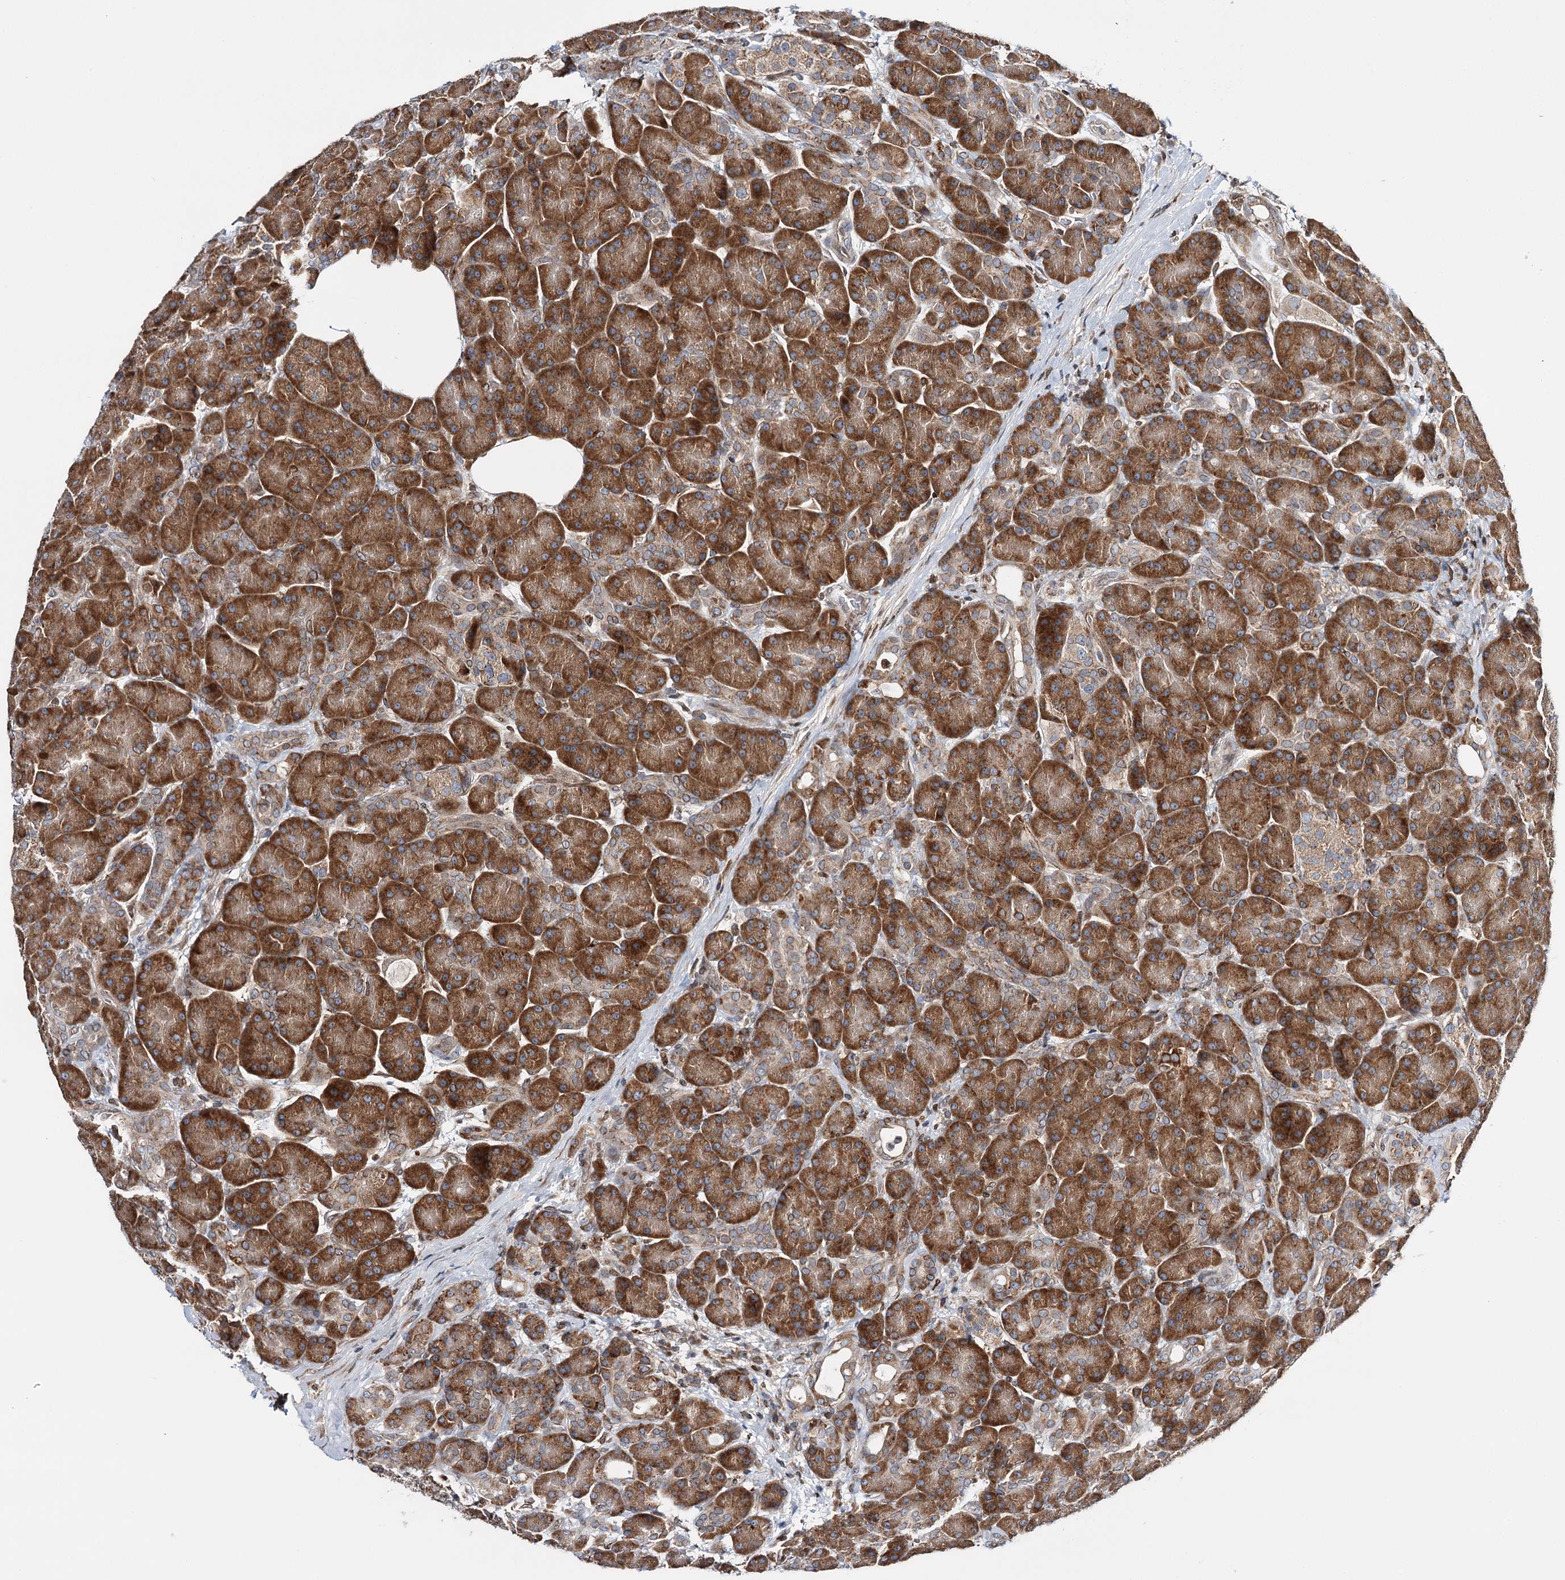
{"staining": {"intensity": "strong", "quantity": ">75%", "location": "cytoplasmic/membranous"}, "tissue": "pancreas", "cell_type": "Exocrine glandular cells", "image_type": "normal", "snomed": [{"axis": "morphology", "description": "Normal tissue, NOS"}, {"axis": "topography", "description": "Pancreas"}], "caption": "This is a micrograph of IHC staining of benign pancreas, which shows strong expression in the cytoplasmic/membranous of exocrine glandular cells.", "gene": "CFAP46", "patient": {"sex": "male", "age": 63}}